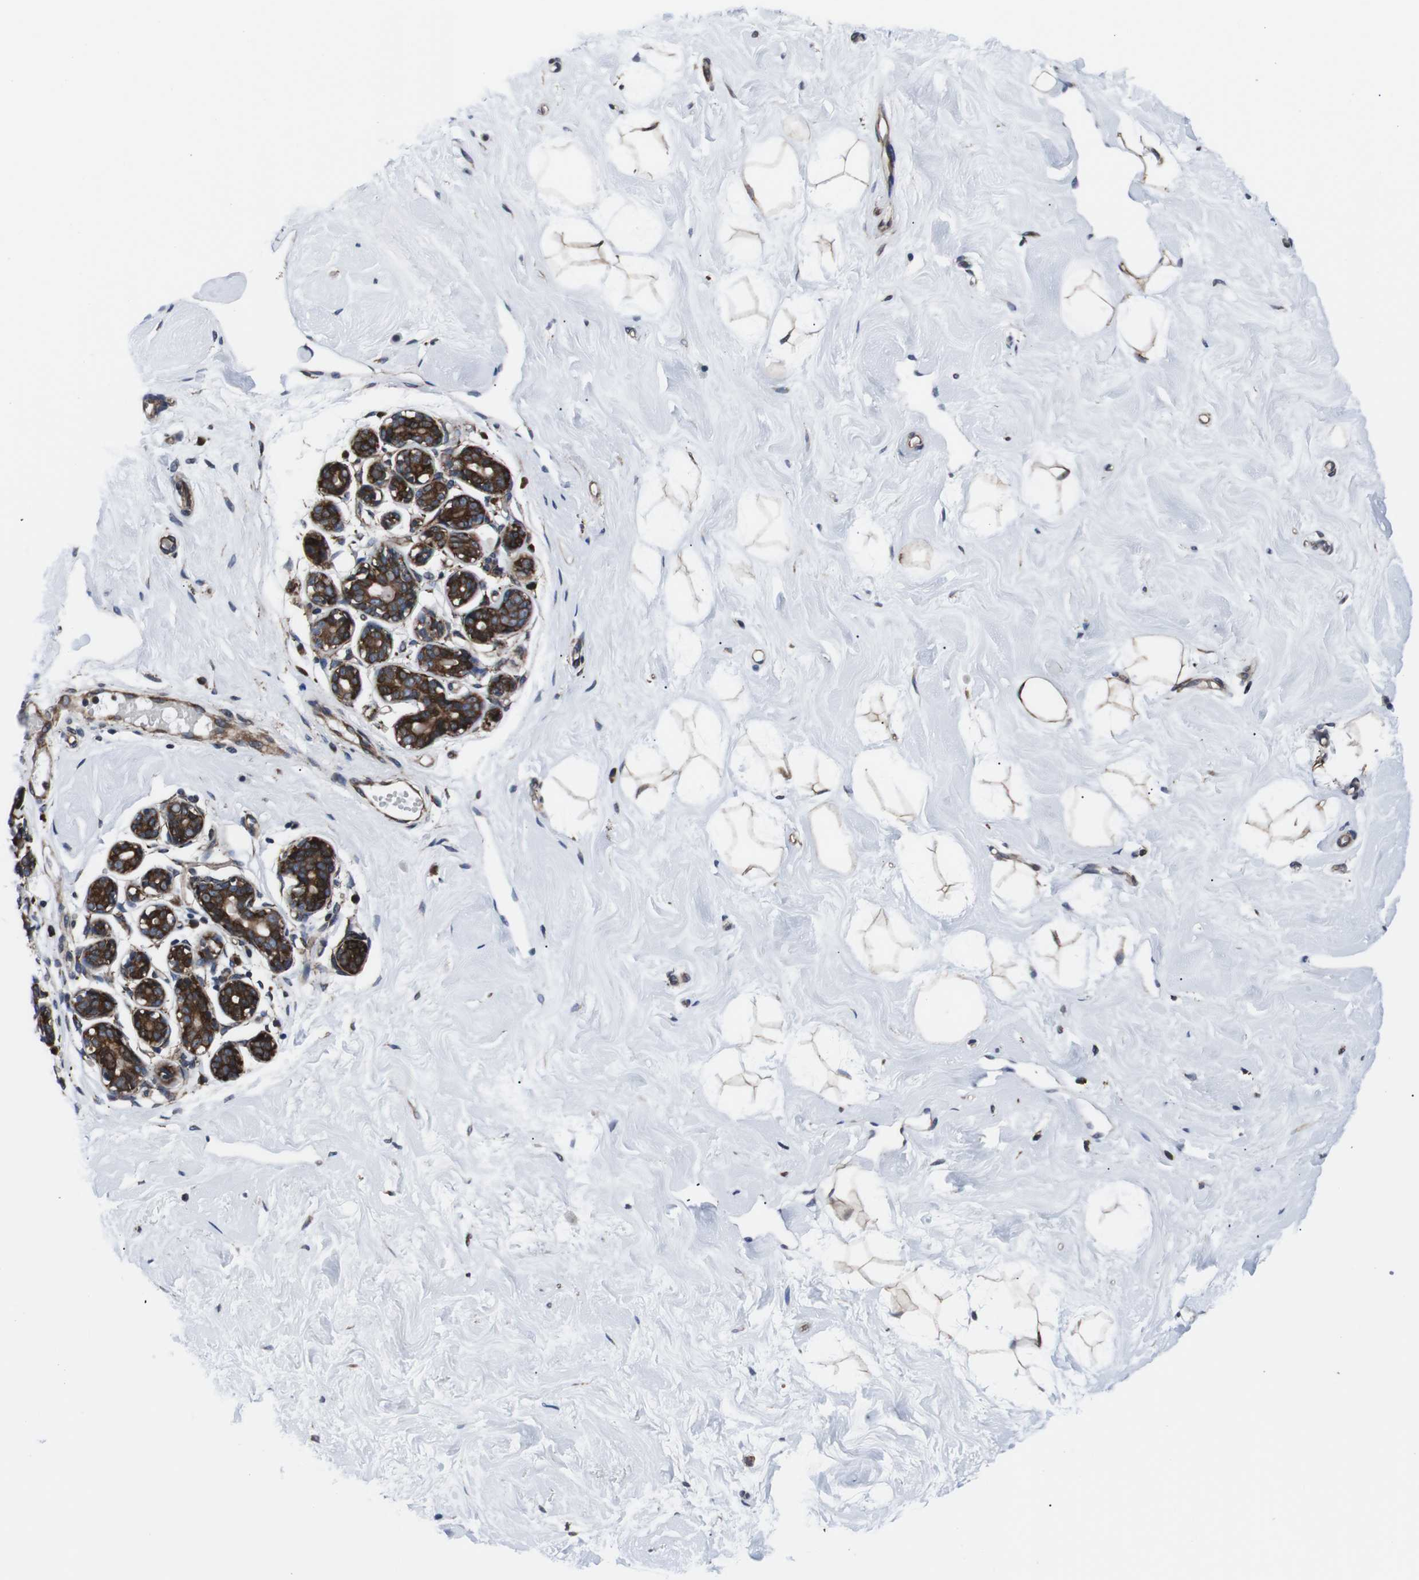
{"staining": {"intensity": "moderate", "quantity": ">75%", "location": "cytoplasmic/membranous"}, "tissue": "breast", "cell_type": "Adipocytes", "image_type": "normal", "snomed": [{"axis": "morphology", "description": "Normal tissue, NOS"}, {"axis": "topography", "description": "Breast"}], "caption": "Immunohistochemical staining of normal breast reveals moderate cytoplasmic/membranous protein positivity in about >75% of adipocytes.", "gene": "EIF4A2", "patient": {"sex": "female", "age": 23}}